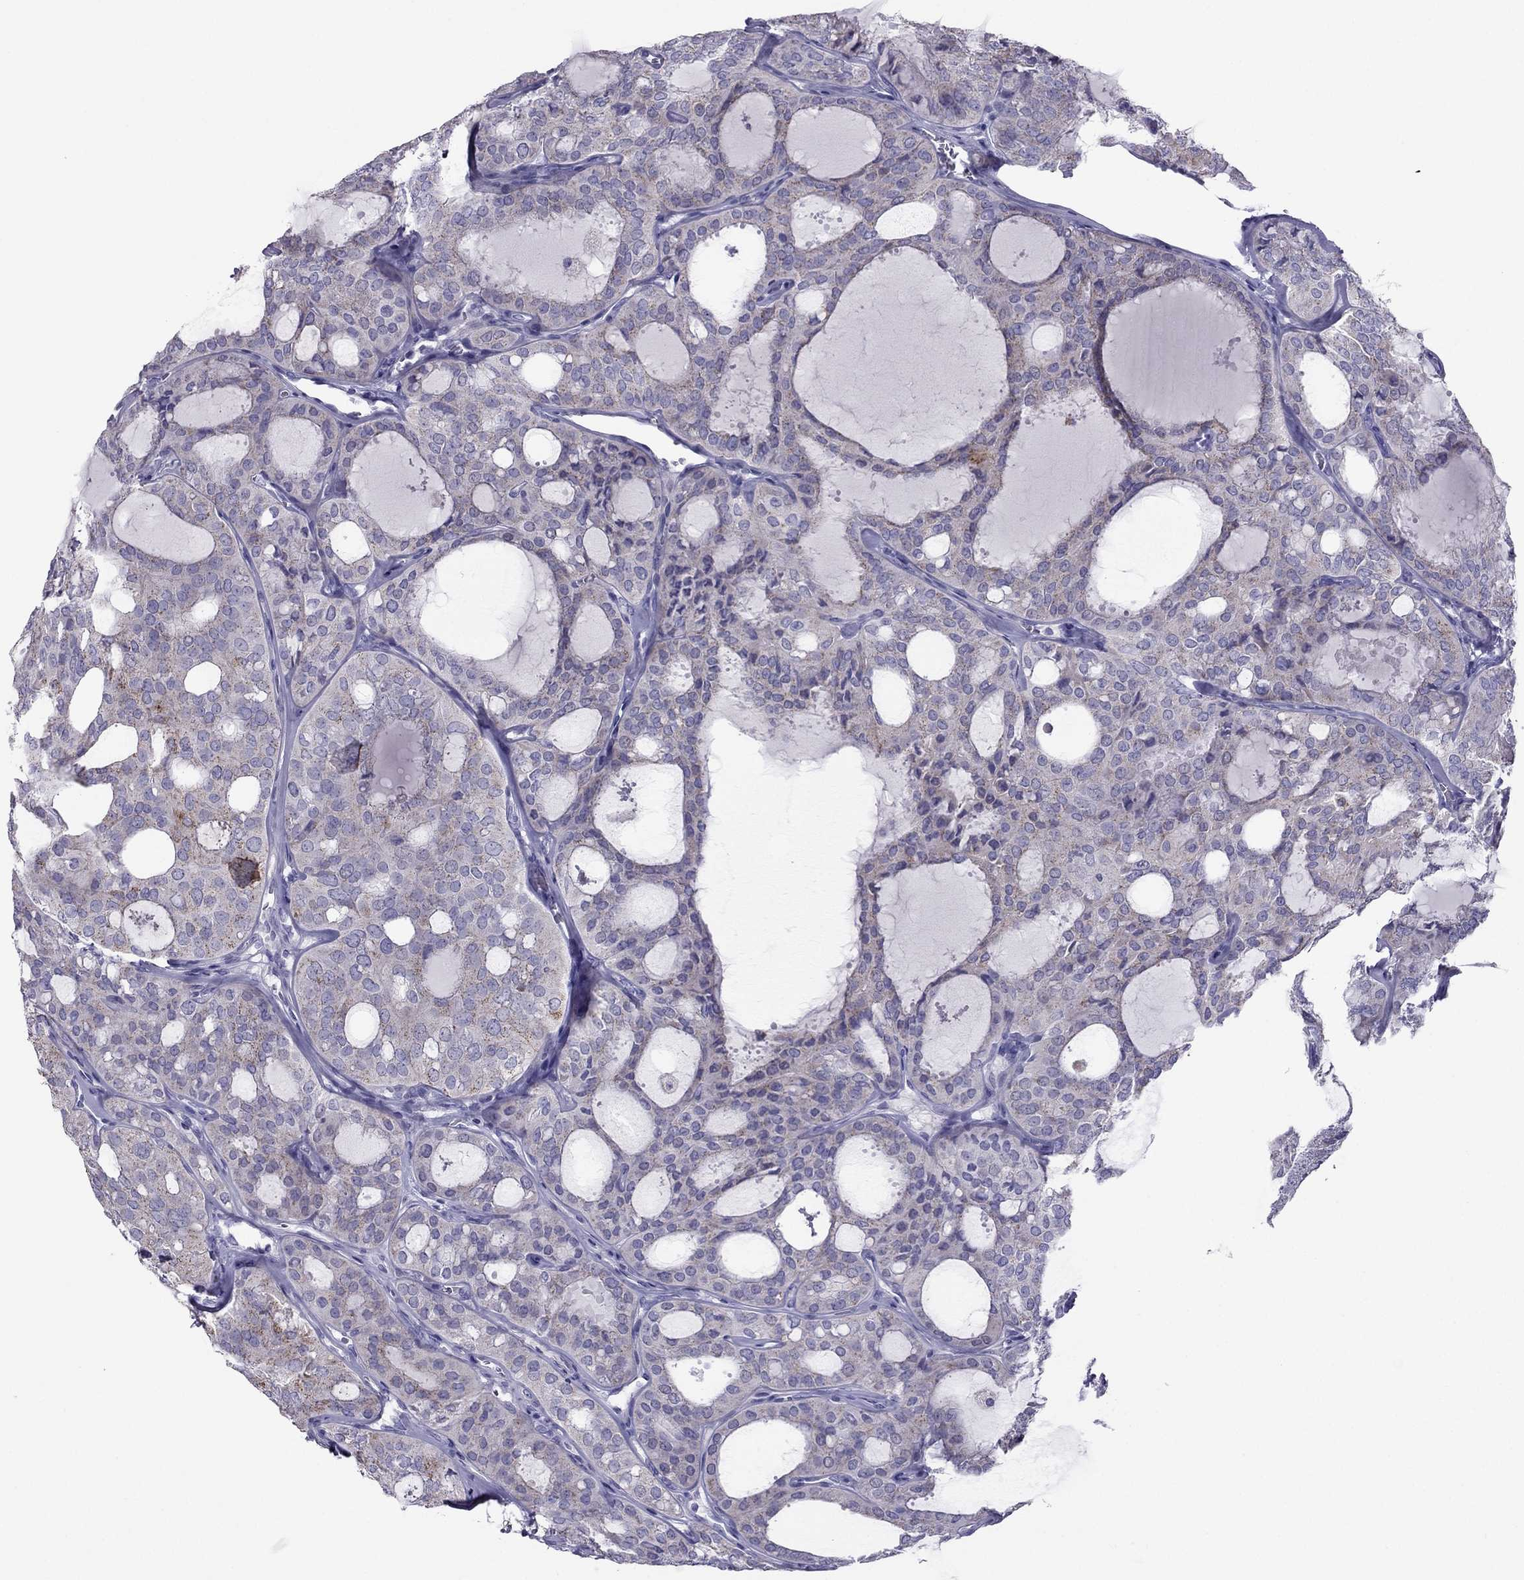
{"staining": {"intensity": "weak", "quantity": "<25%", "location": "cytoplasmic/membranous"}, "tissue": "thyroid cancer", "cell_type": "Tumor cells", "image_type": "cancer", "snomed": [{"axis": "morphology", "description": "Follicular adenoma carcinoma, NOS"}, {"axis": "topography", "description": "Thyroid gland"}], "caption": "Immunohistochemistry (IHC) photomicrograph of thyroid cancer (follicular adenoma carcinoma) stained for a protein (brown), which exhibits no staining in tumor cells.", "gene": "MAEL", "patient": {"sex": "male", "age": 75}}